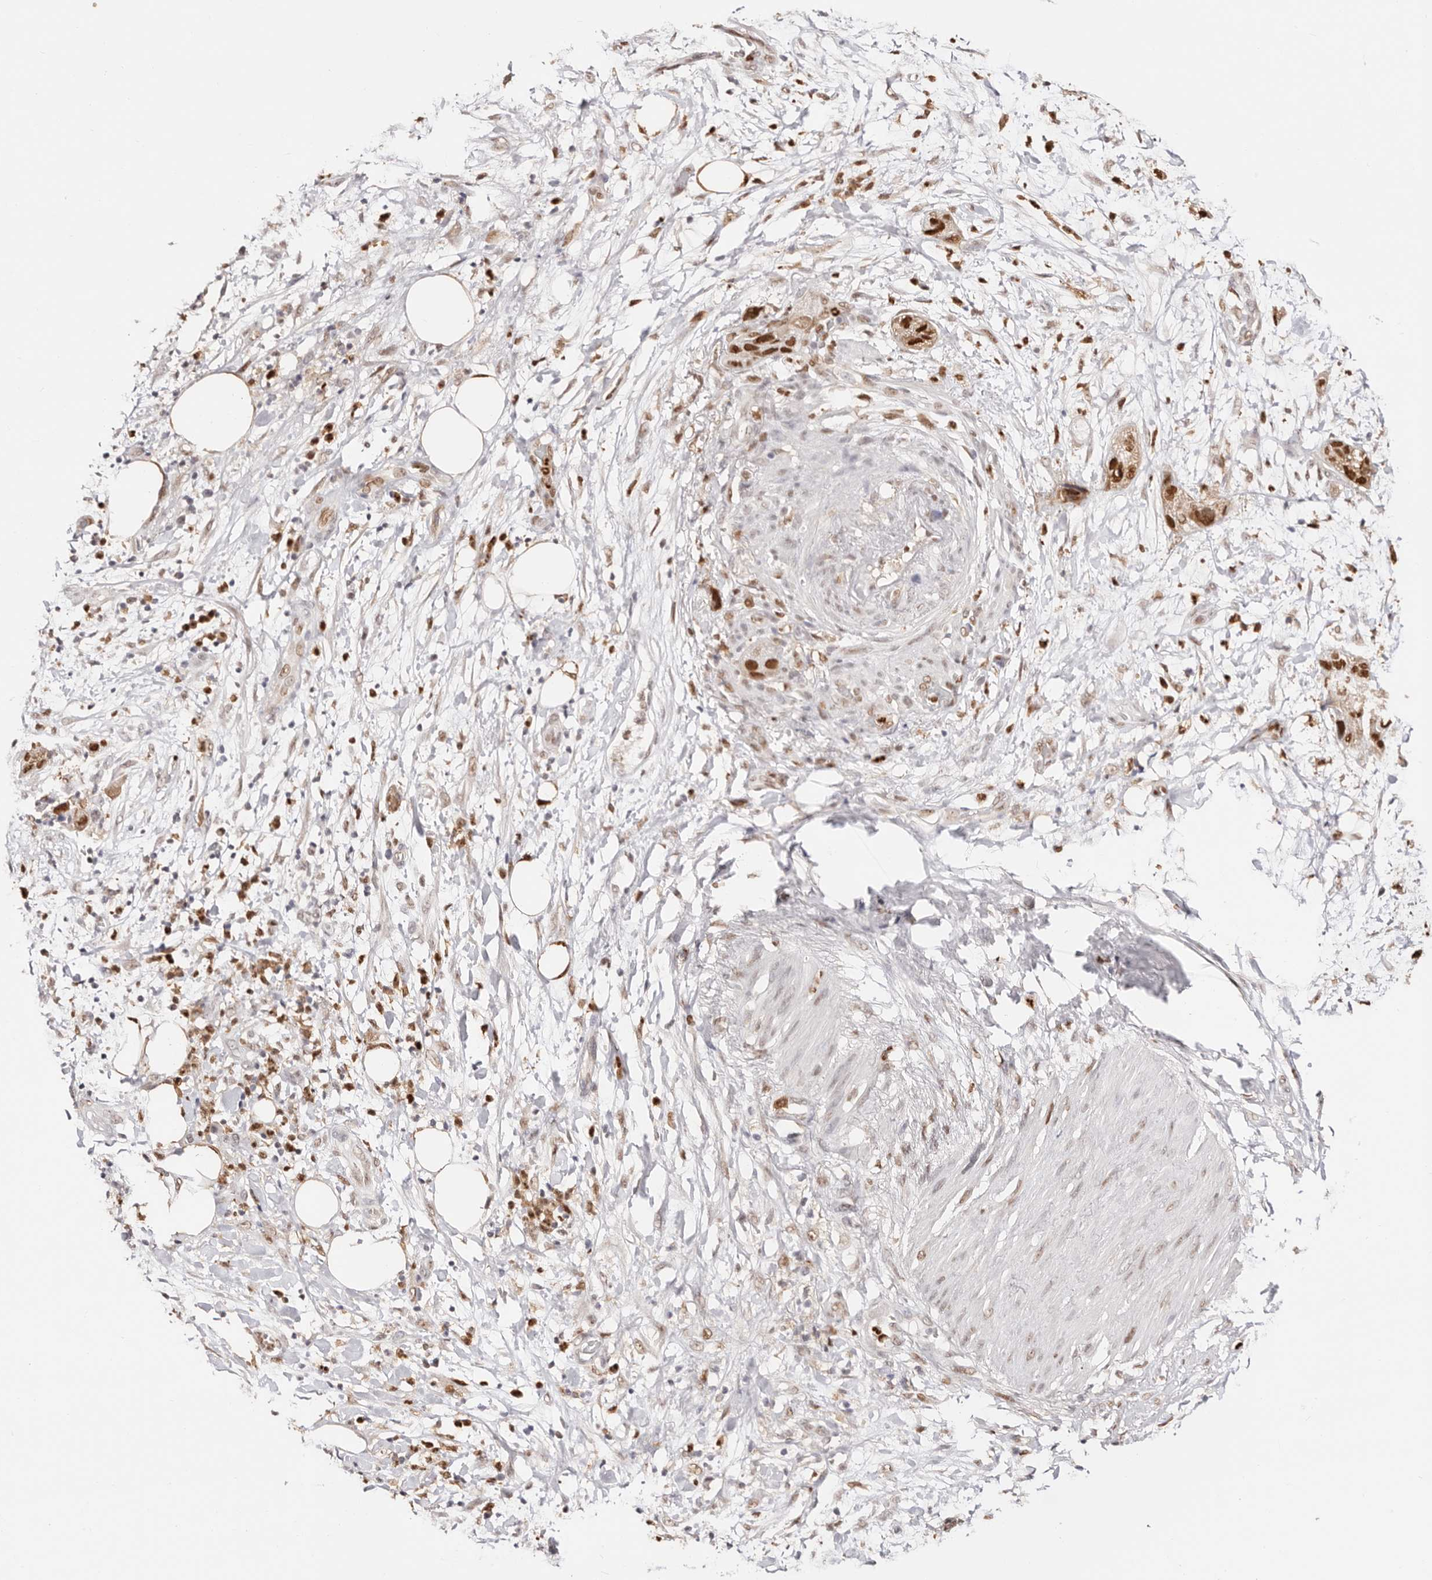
{"staining": {"intensity": "strong", "quantity": ">75%", "location": "nuclear"}, "tissue": "pancreatic cancer", "cell_type": "Tumor cells", "image_type": "cancer", "snomed": [{"axis": "morphology", "description": "Adenocarcinoma, NOS"}, {"axis": "topography", "description": "Pancreas"}], "caption": "IHC micrograph of neoplastic tissue: human pancreatic cancer (adenocarcinoma) stained using immunohistochemistry demonstrates high levels of strong protein expression localized specifically in the nuclear of tumor cells, appearing as a nuclear brown color.", "gene": "TKT", "patient": {"sex": "female", "age": 78}}